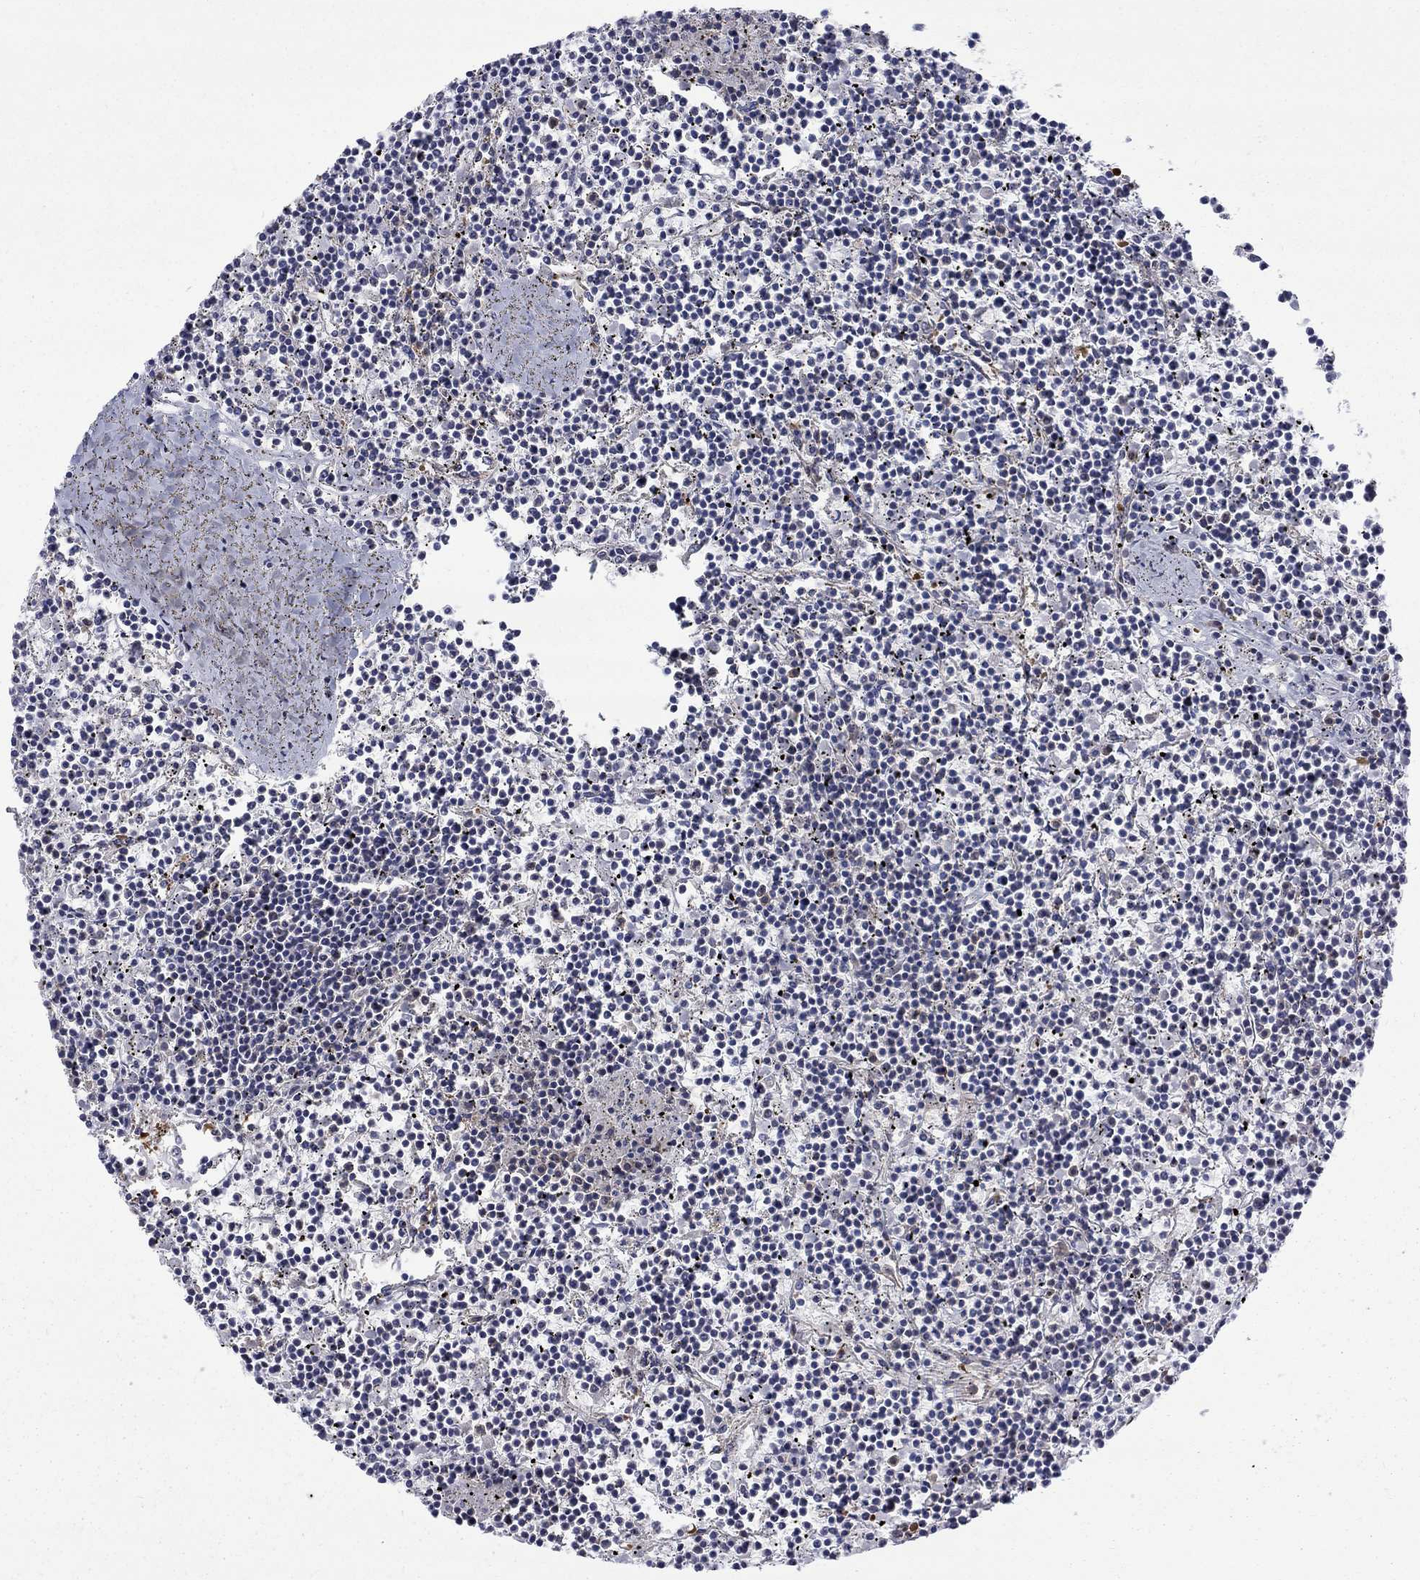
{"staining": {"intensity": "negative", "quantity": "none", "location": "none"}, "tissue": "lymphoma", "cell_type": "Tumor cells", "image_type": "cancer", "snomed": [{"axis": "morphology", "description": "Malignant lymphoma, non-Hodgkin's type, Low grade"}, {"axis": "topography", "description": "Spleen"}], "caption": "Tumor cells are negative for protein expression in human malignant lymphoma, non-Hodgkin's type (low-grade). (DAB IHC with hematoxylin counter stain).", "gene": "HKDC1", "patient": {"sex": "female", "age": 19}}